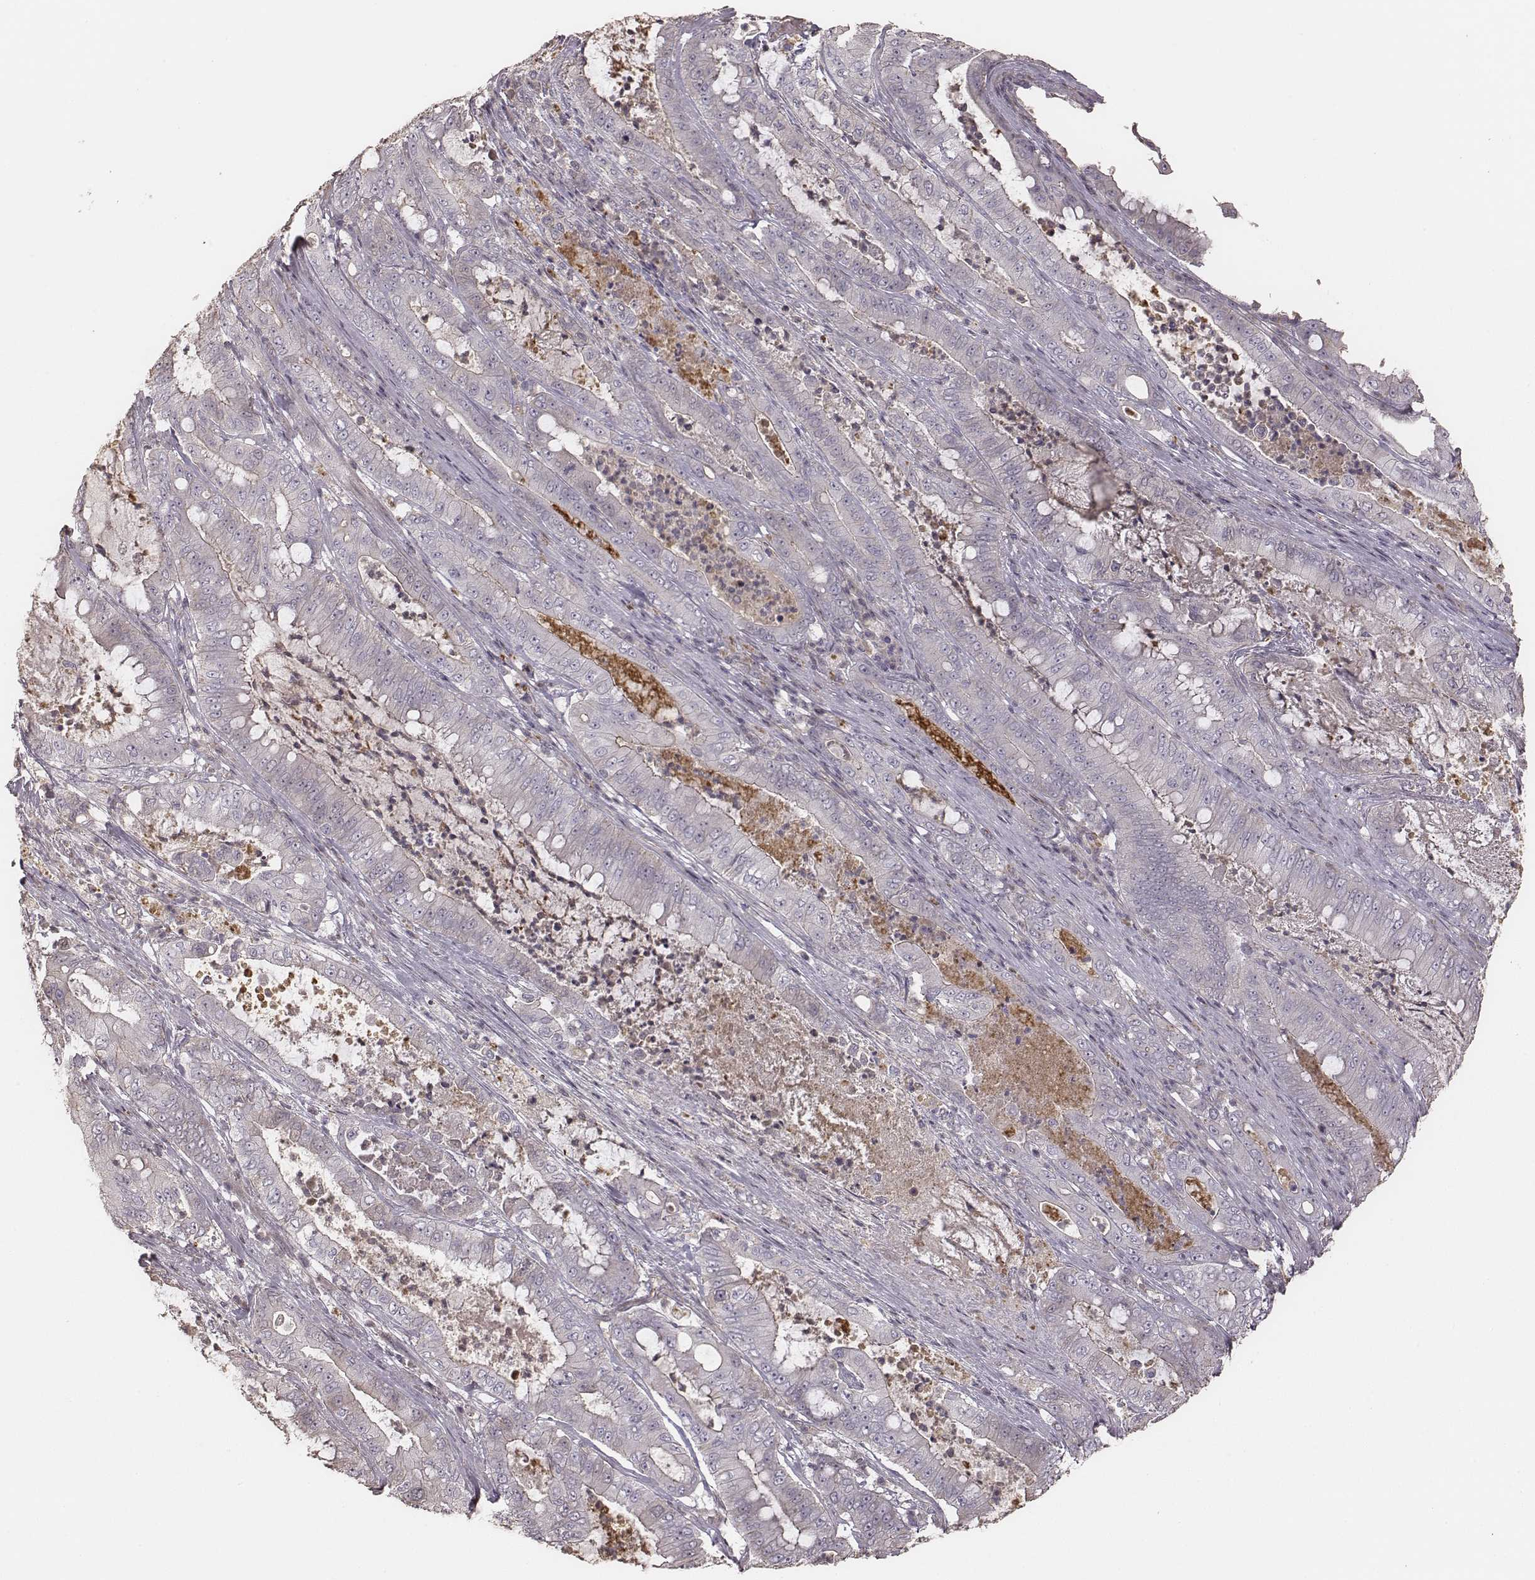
{"staining": {"intensity": "negative", "quantity": "none", "location": "none"}, "tissue": "pancreatic cancer", "cell_type": "Tumor cells", "image_type": "cancer", "snomed": [{"axis": "morphology", "description": "Adenocarcinoma, NOS"}, {"axis": "topography", "description": "Pancreas"}], "caption": "This is an IHC micrograph of human pancreatic cancer (adenocarcinoma). There is no staining in tumor cells.", "gene": "OTOGL", "patient": {"sex": "male", "age": 71}}